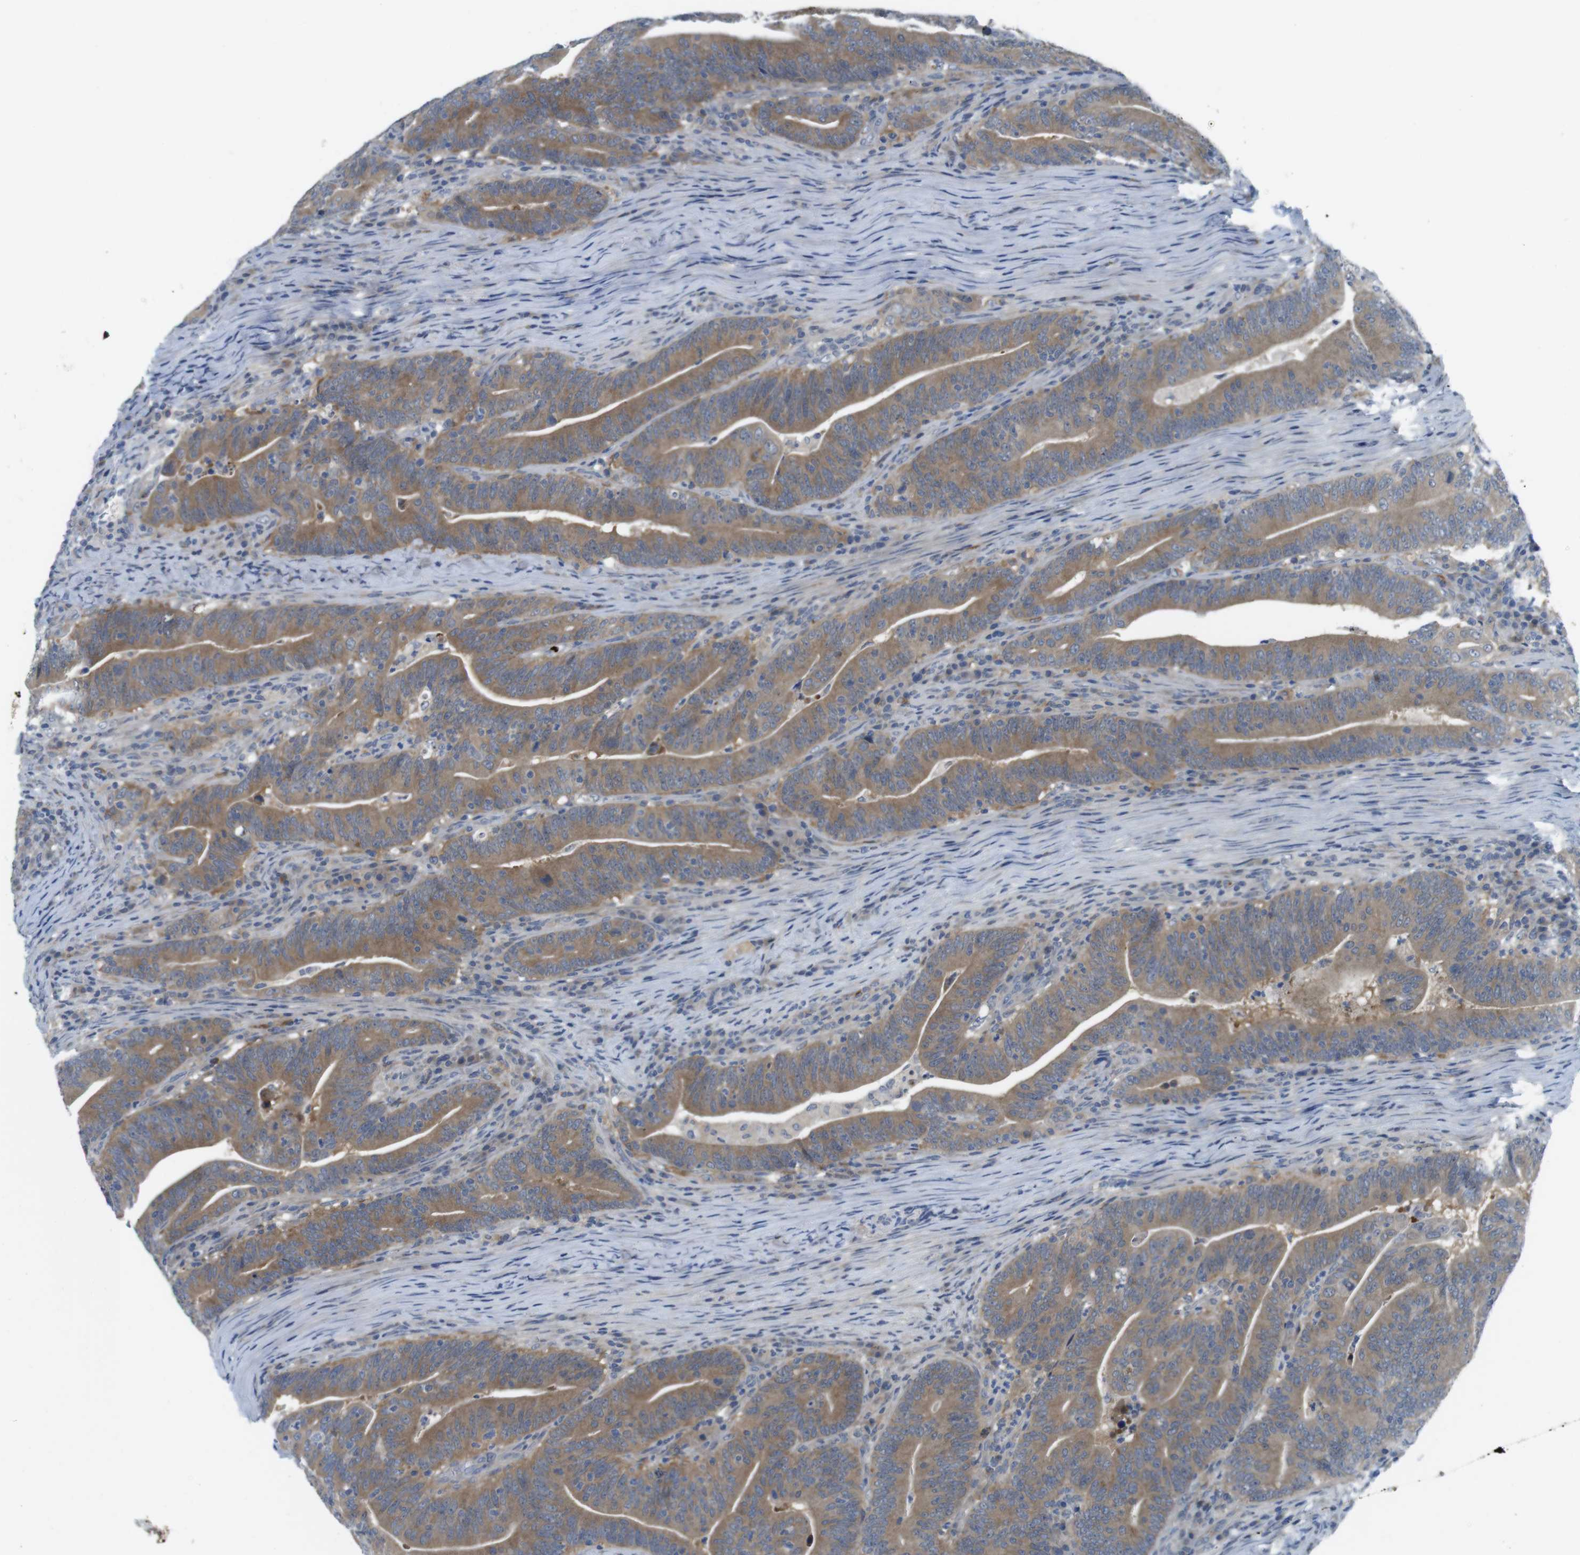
{"staining": {"intensity": "moderate", "quantity": ">75%", "location": "cytoplasmic/membranous"}, "tissue": "colorectal cancer", "cell_type": "Tumor cells", "image_type": "cancer", "snomed": [{"axis": "morphology", "description": "Normal tissue, NOS"}, {"axis": "morphology", "description": "Adenocarcinoma, NOS"}, {"axis": "topography", "description": "Colon"}], "caption": "A histopathology image of adenocarcinoma (colorectal) stained for a protein shows moderate cytoplasmic/membranous brown staining in tumor cells. Using DAB (brown) and hematoxylin (blue) stains, captured at high magnification using brightfield microscopy.", "gene": "CASP2", "patient": {"sex": "female", "age": 66}}